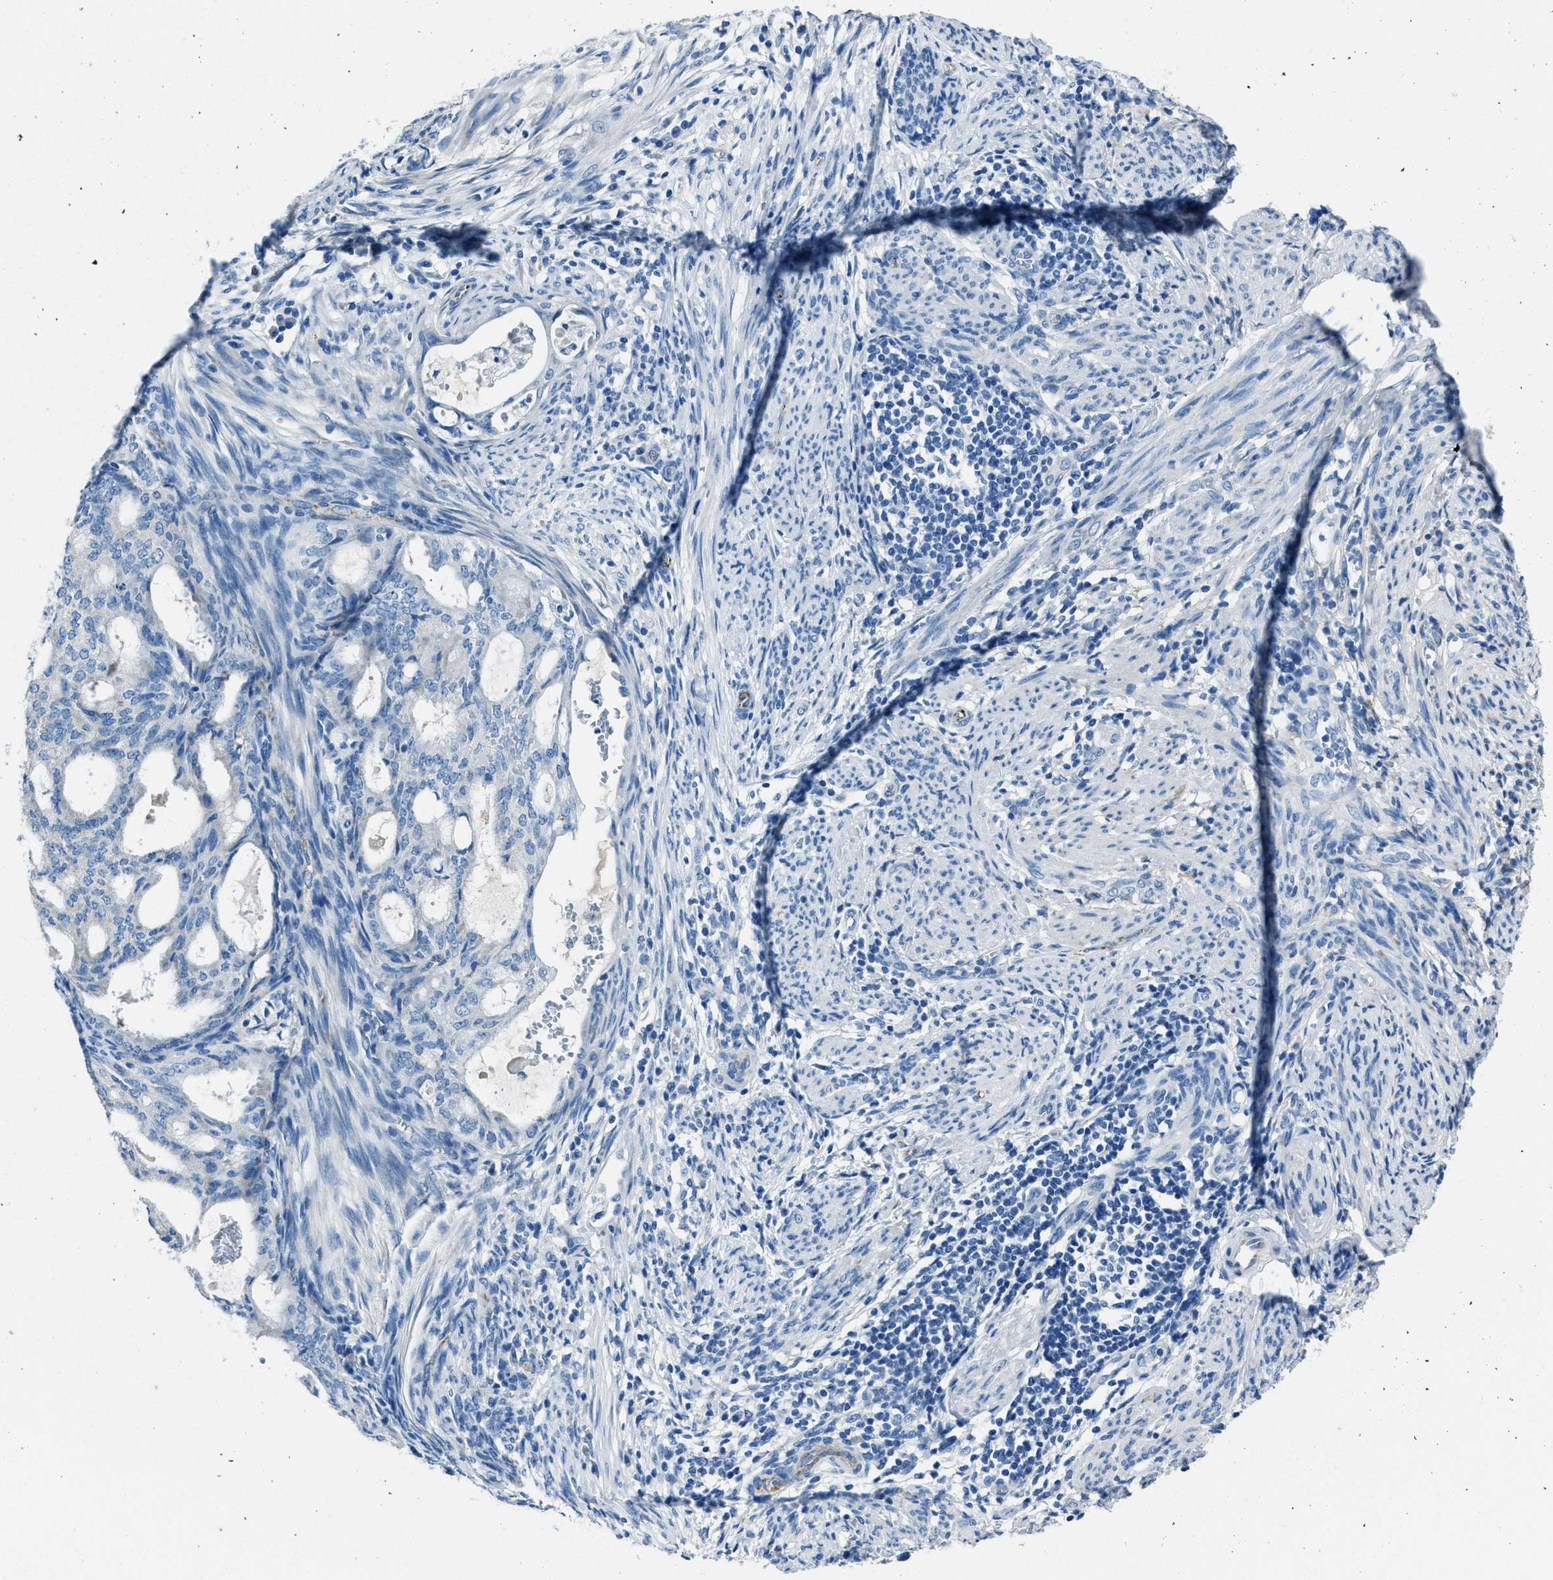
{"staining": {"intensity": "negative", "quantity": "none", "location": "none"}, "tissue": "endometrial cancer", "cell_type": "Tumor cells", "image_type": "cancer", "snomed": [{"axis": "morphology", "description": "Adenocarcinoma, NOS"}, {"axis": "topography", "description": "Endometrium"}], "caption": "Immunohistochemistry (IHC) micrograph of neoplastic tissue: human endometrial cancer stained with DAB (3,3'-diaminobenzidine) exhibits no significant protein positivity in tumor cells.", "gene": "AMACR", "patient": {"sex": "female", "age": 58}}